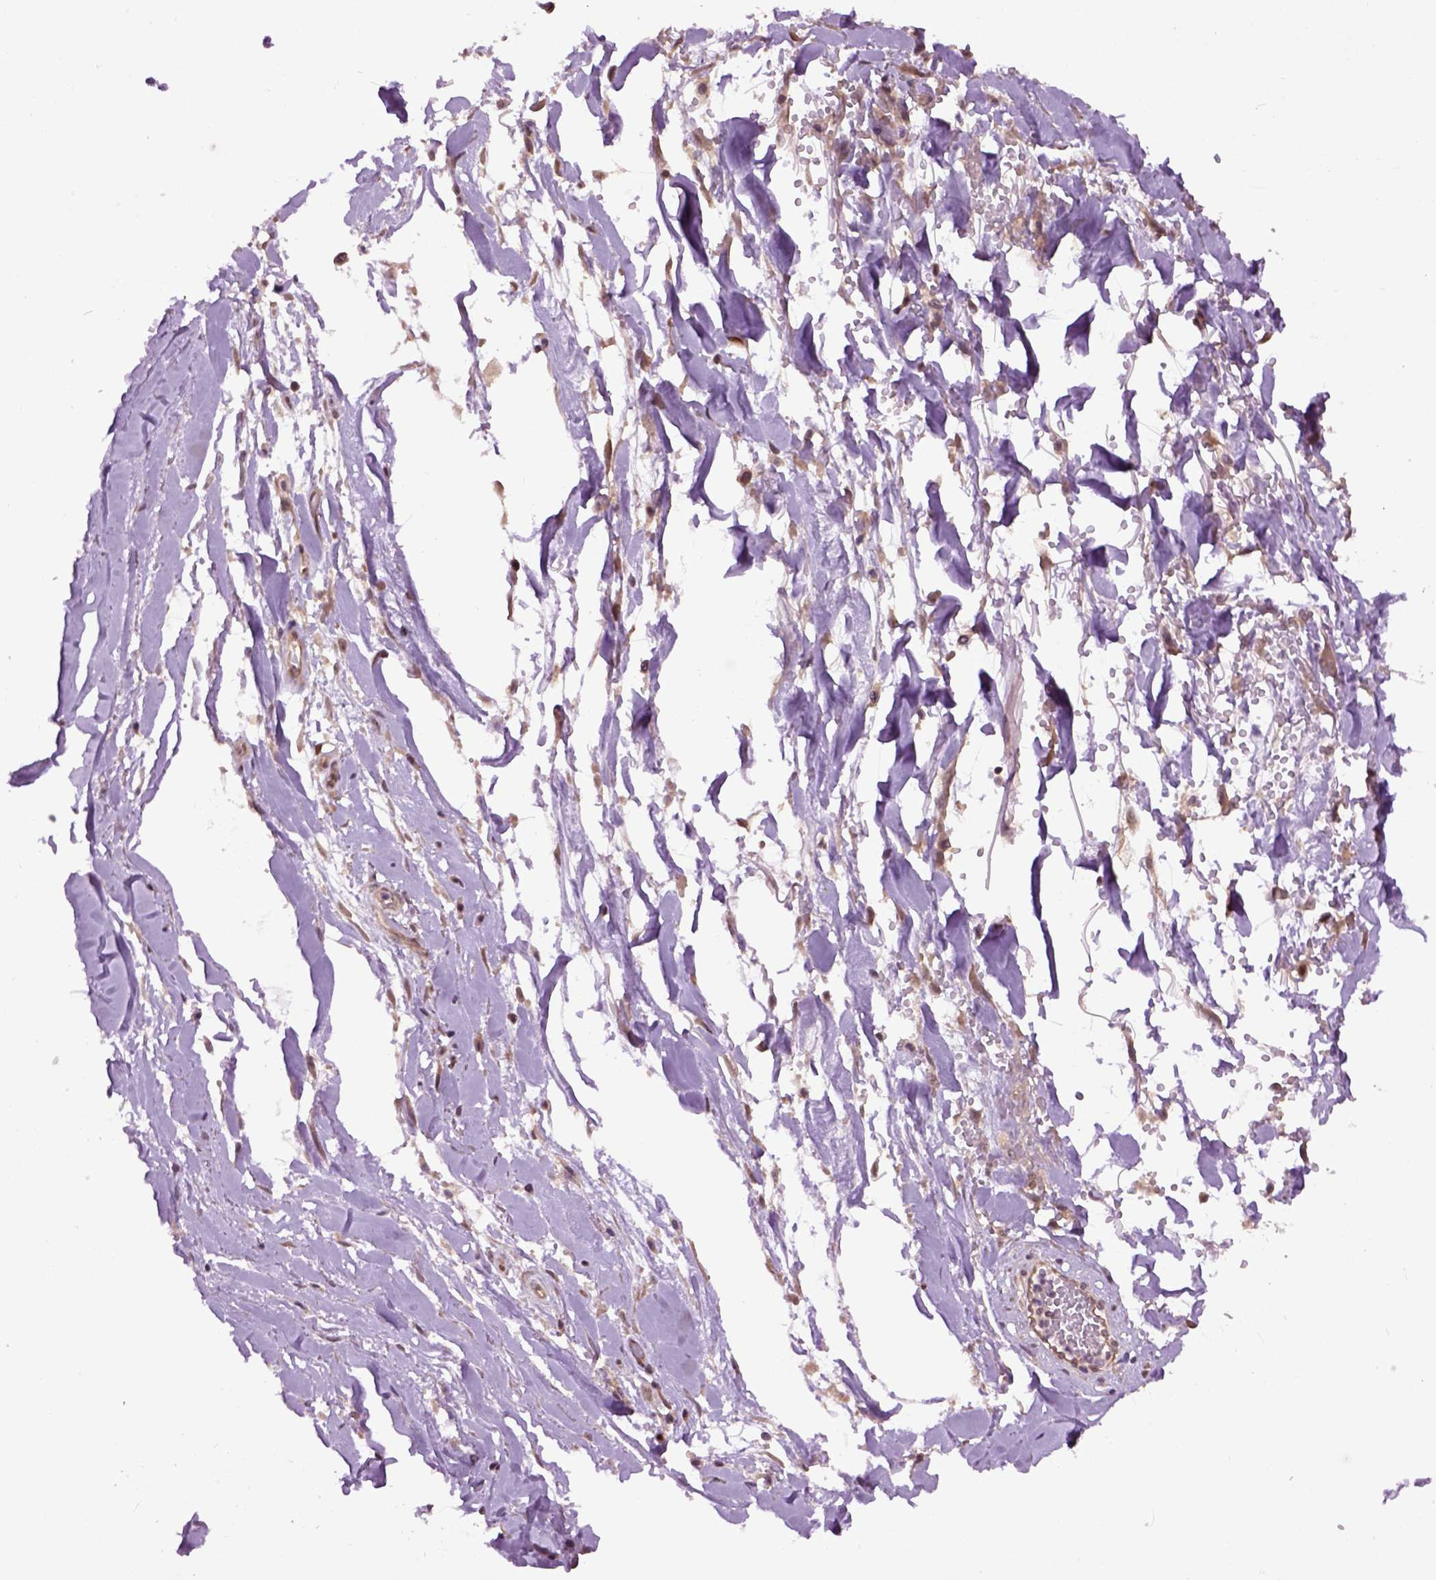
{"staining": {"intensity": "moderate", "quantity": ">75%", "location": "cytoplasmic/membranous"}, "tissue": "soft tissue", "cell_type": "Fibroblasts", "image_type": "normal", "snomed": [{"axis": "morphology", "description": "Normal tissue, NOS"}, {"axis": "topography", "description": "Cartilage tissue"}, {"axis": "topography", "description": "Nasopharynx"}, {"axis": "topography", "description": "Thyroid gland"}], "caption": "Immunohistochemistry staining of normal soft tissue, which exhibits medium levels of moderate cytoplasmic/membranous expression in approximately >75% of fibroblasts indicating moderate cytoplasmic/membranous protein expression. The staining was performed using DAB (3,3'-diaminobenzidine) (brown) for protein detection and nuclei were counterstained in hematoxylin (blue).", "gene": "WDR48", "patient": {"sex": "male", "age": 63}}